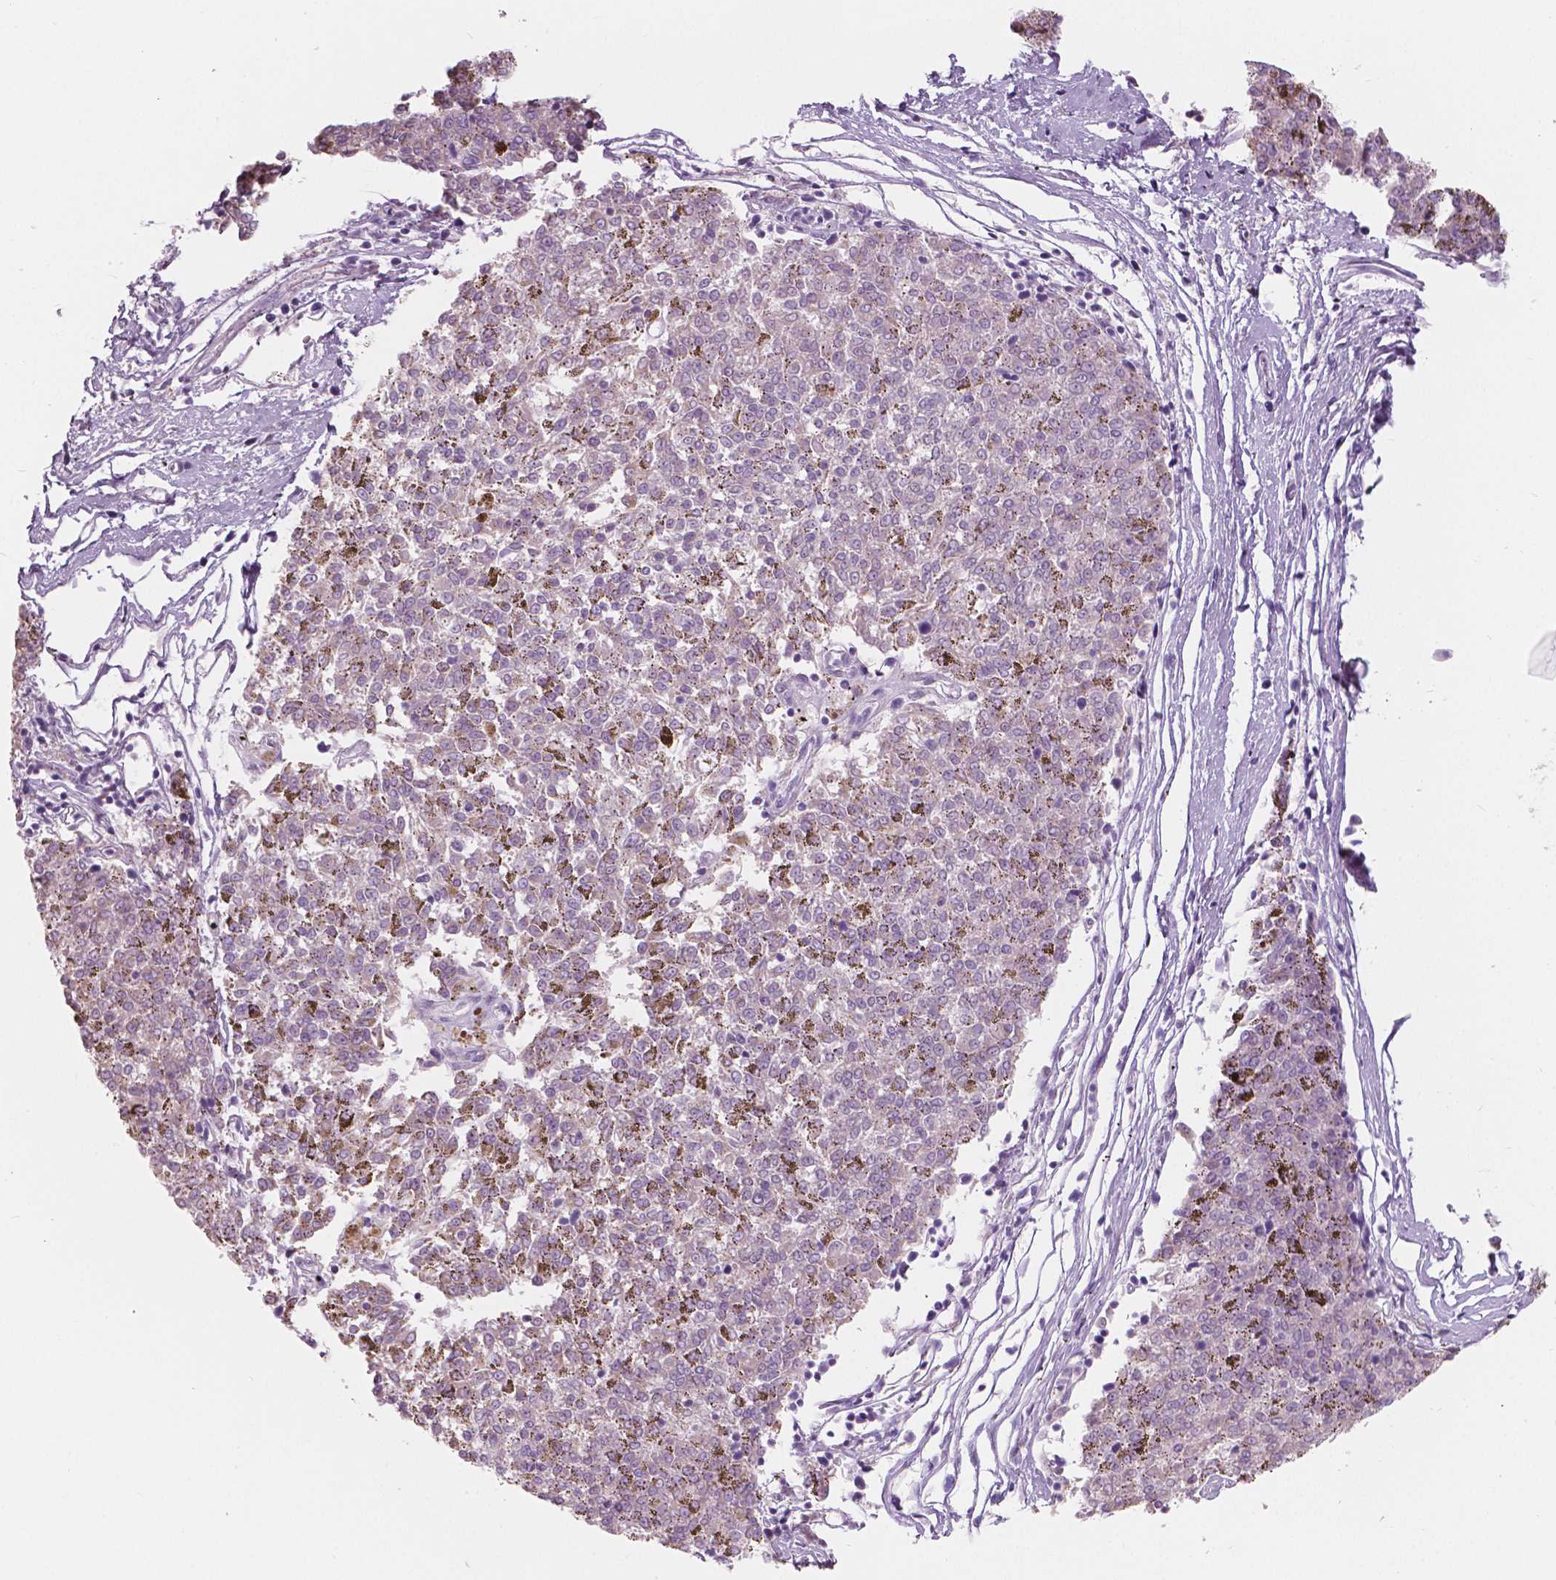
{"staining": {"intensity": "negative", "quantity": "none", "location": "none"}, "tissue": "melanoma", "cell_type": "Tumor cells", "image_type": "cancer", "snomed": [{"axis": "morphology", "description": "Malignant melanoma, NOS"}, {"axis": "topography", "description": "Skin"}], "caption": "A micrograph of human melanoma is negative for staining in tumor cells.", "gene": "CXCR2", "patient": {"sex": "female", "age": 72}}